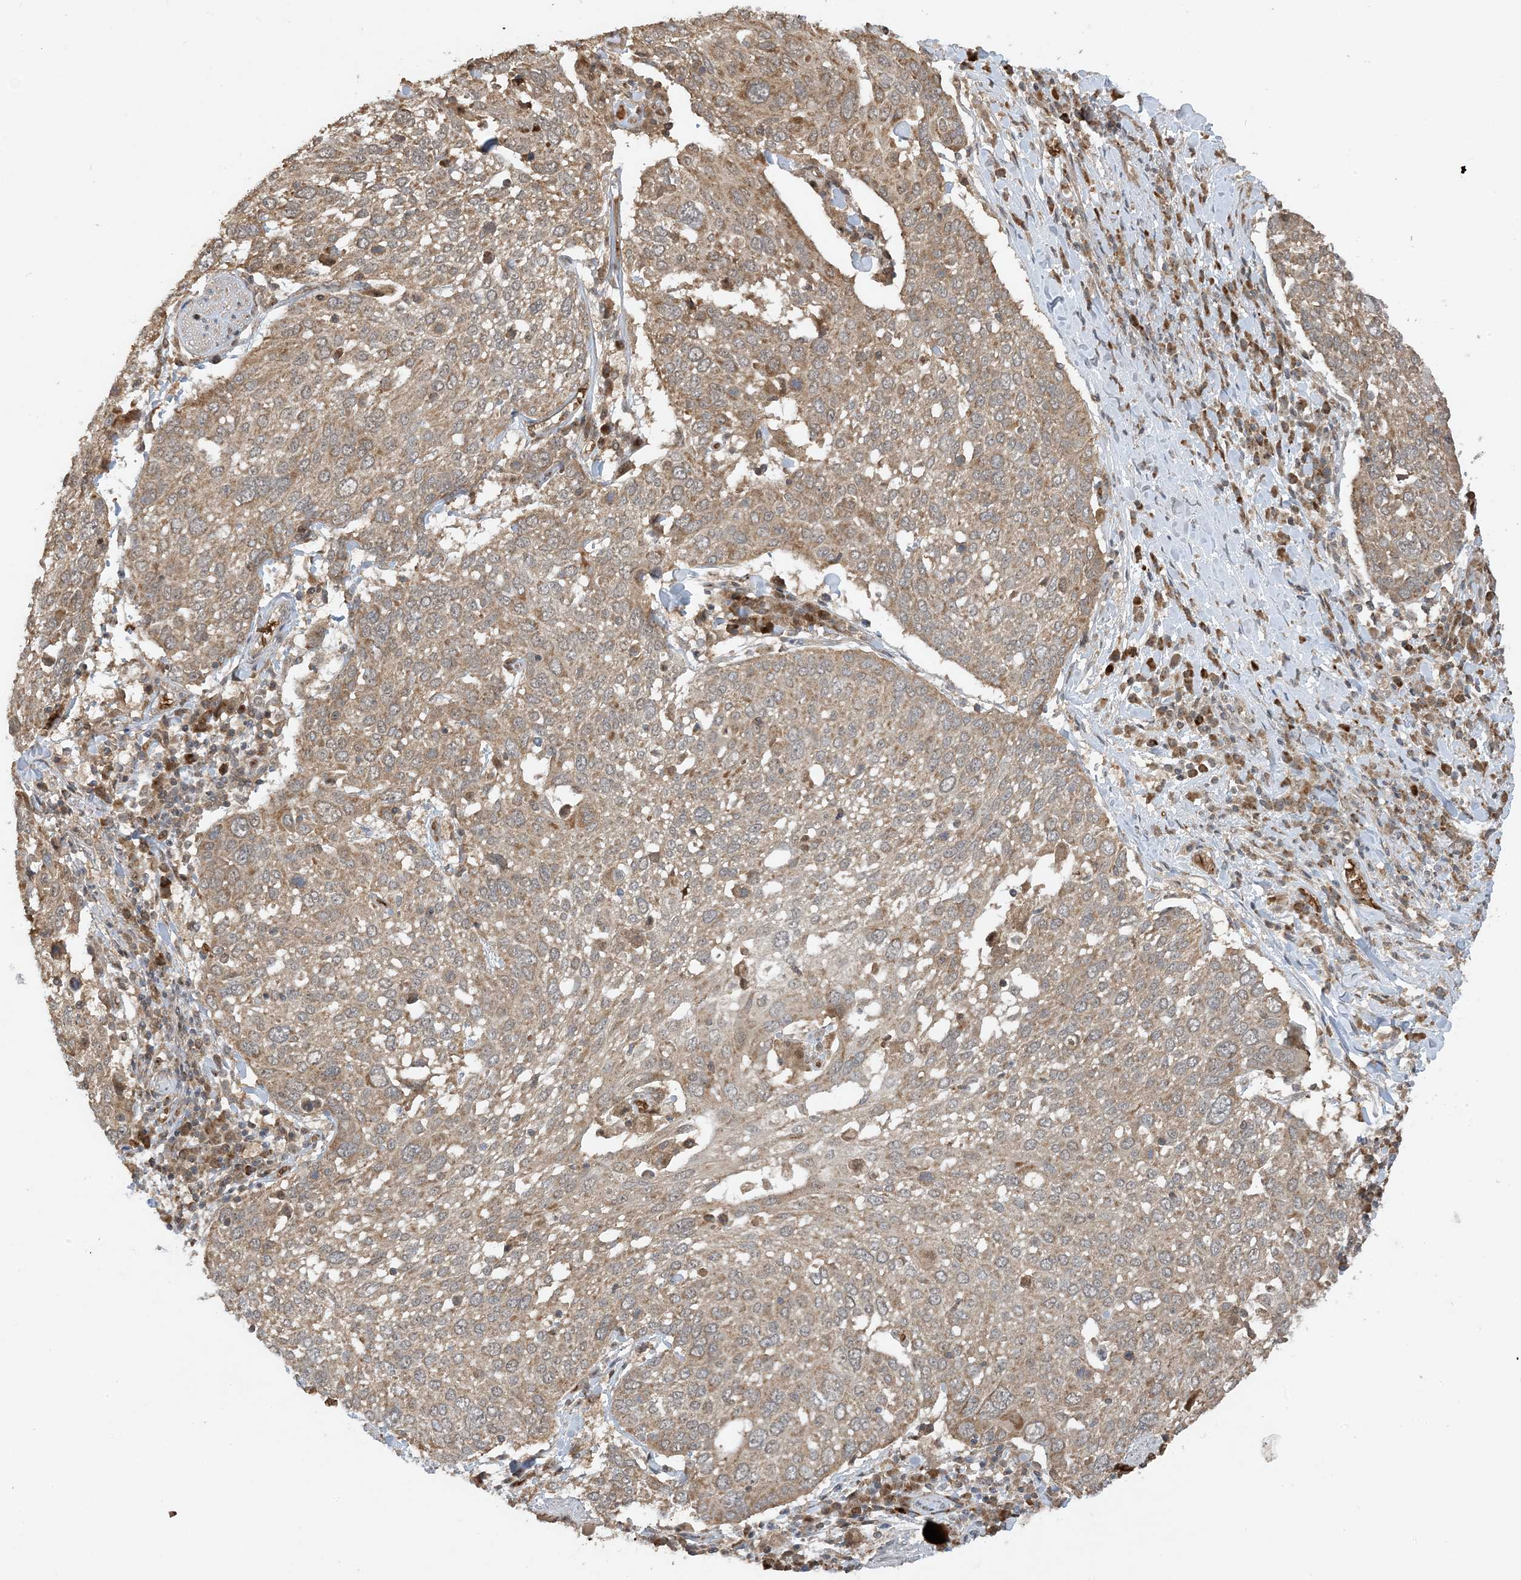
{"staining": {"intensity": "moderate", "quantity": ">75%", "location": "cytoplasmic/membranous"}, "tissue": "lung cancer", "cell_type": "Tumor cells", "image_type": "cancer", "snomed": [{"axis": "morphology", "description": "Squamous cell carcinoma, NOS"}, {"axis": "topography", "description": "Lung"}], "caption": "This micrograph displays lung squamous cell carcinoma stained with immunohistochemistry to label a protein in brown. The cytoplasmic/membranous of tumor cells show moderate positivity for the protein. Nuclei are counter-stained blue.", "gene": "PUSL1", "patient": {"sex": "male", "age": 65}}